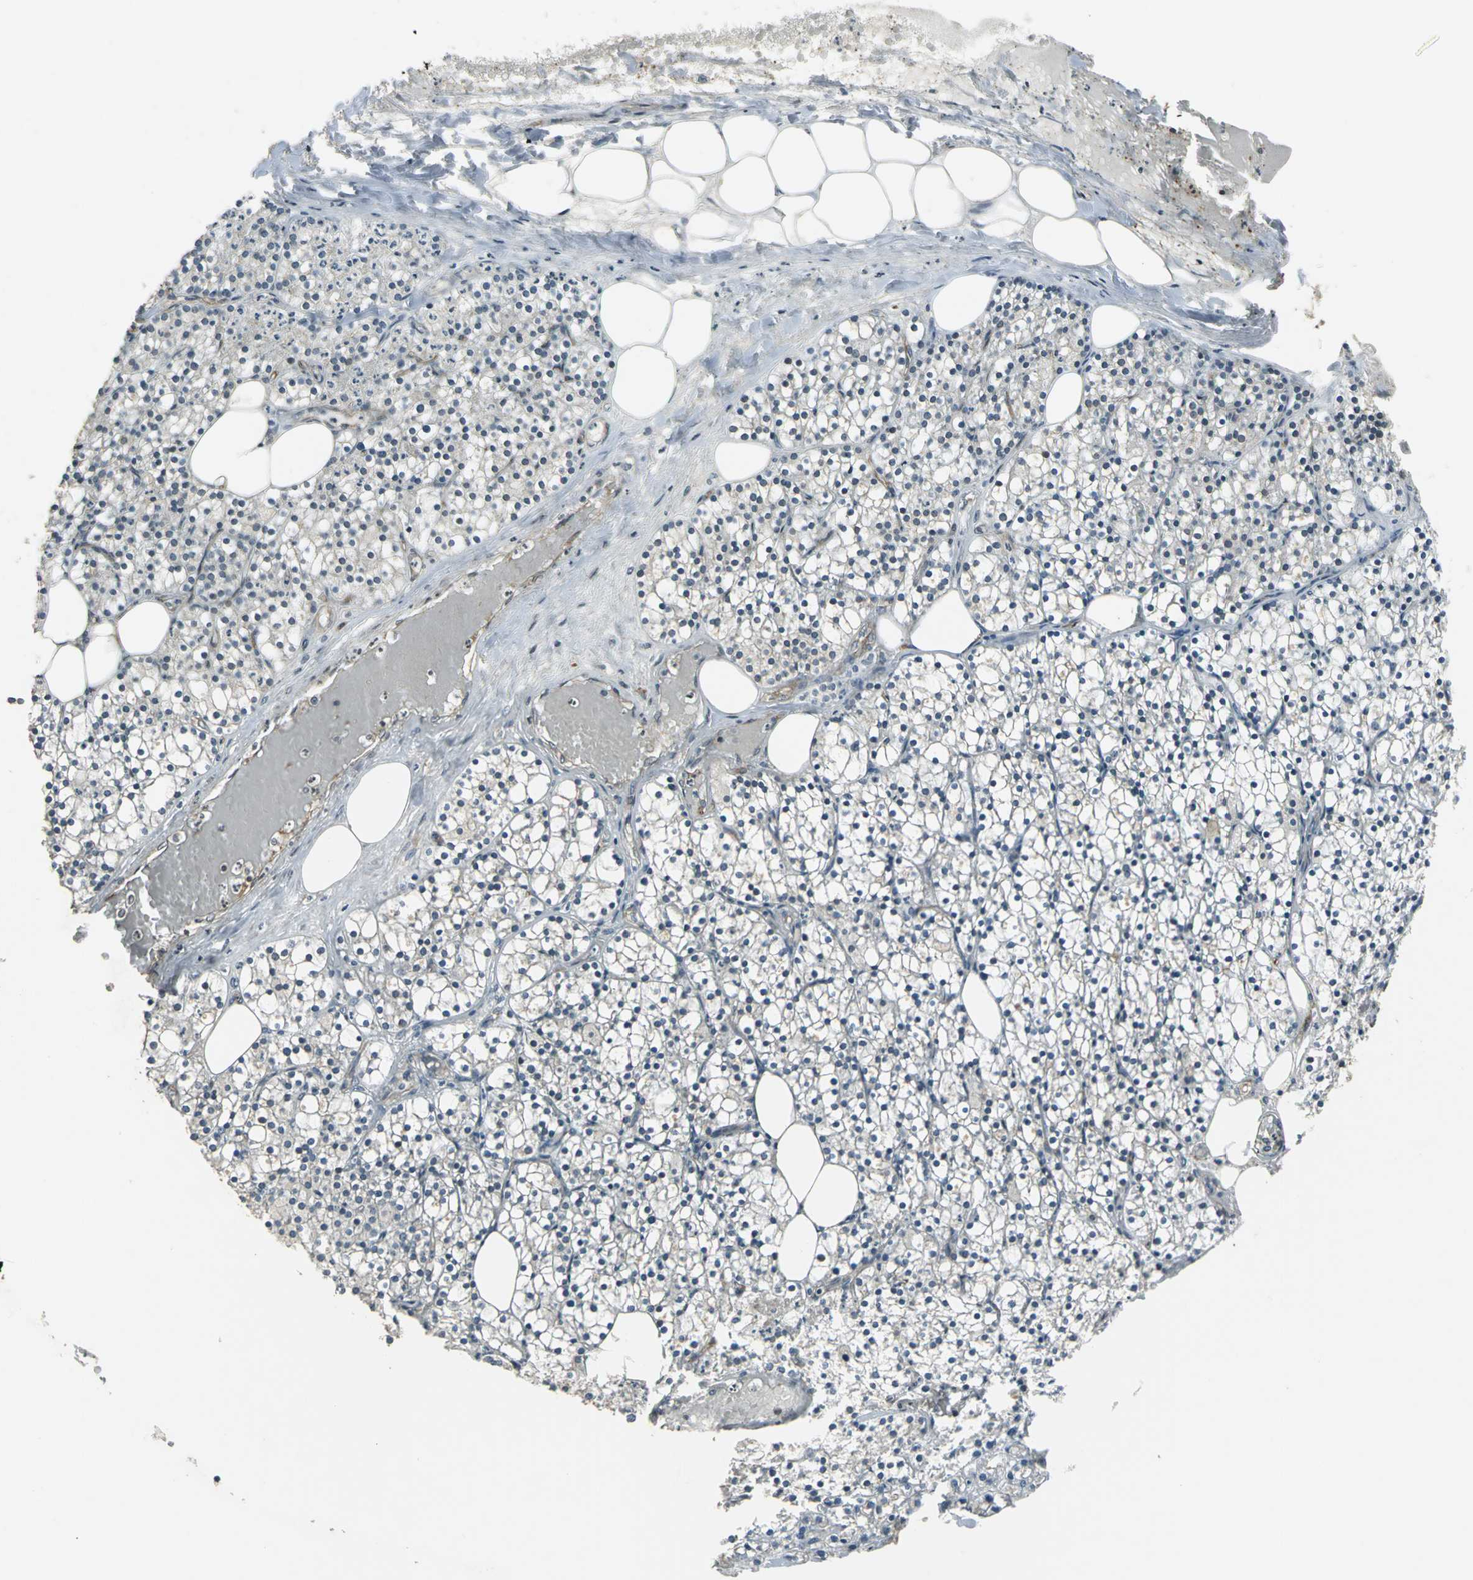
{"staining": {"intensity": "moderate", "quantity": ">75%", "location": "cytoplasmic/membranous,nuclear"}, "tissue": "parathyroid gland", "cell_type": "Glandular cells", "image_type": "normal", "snomed": [{"axis": "morphology", "description": "Normal tissue, NOS"}, {"axis": "topography", "description": "Parathyroid gland"}], "caption": "DAB (3,3'-diaminobenzidine) immunohistochemical staining of unremarkable human parathyroid gland shows moderate cytoplasmic/membranous,nuclear protein positivity in about >75% of glandular cells.", "gene": "BRIP1", "patient": {"sex": "female", "age": 63}}